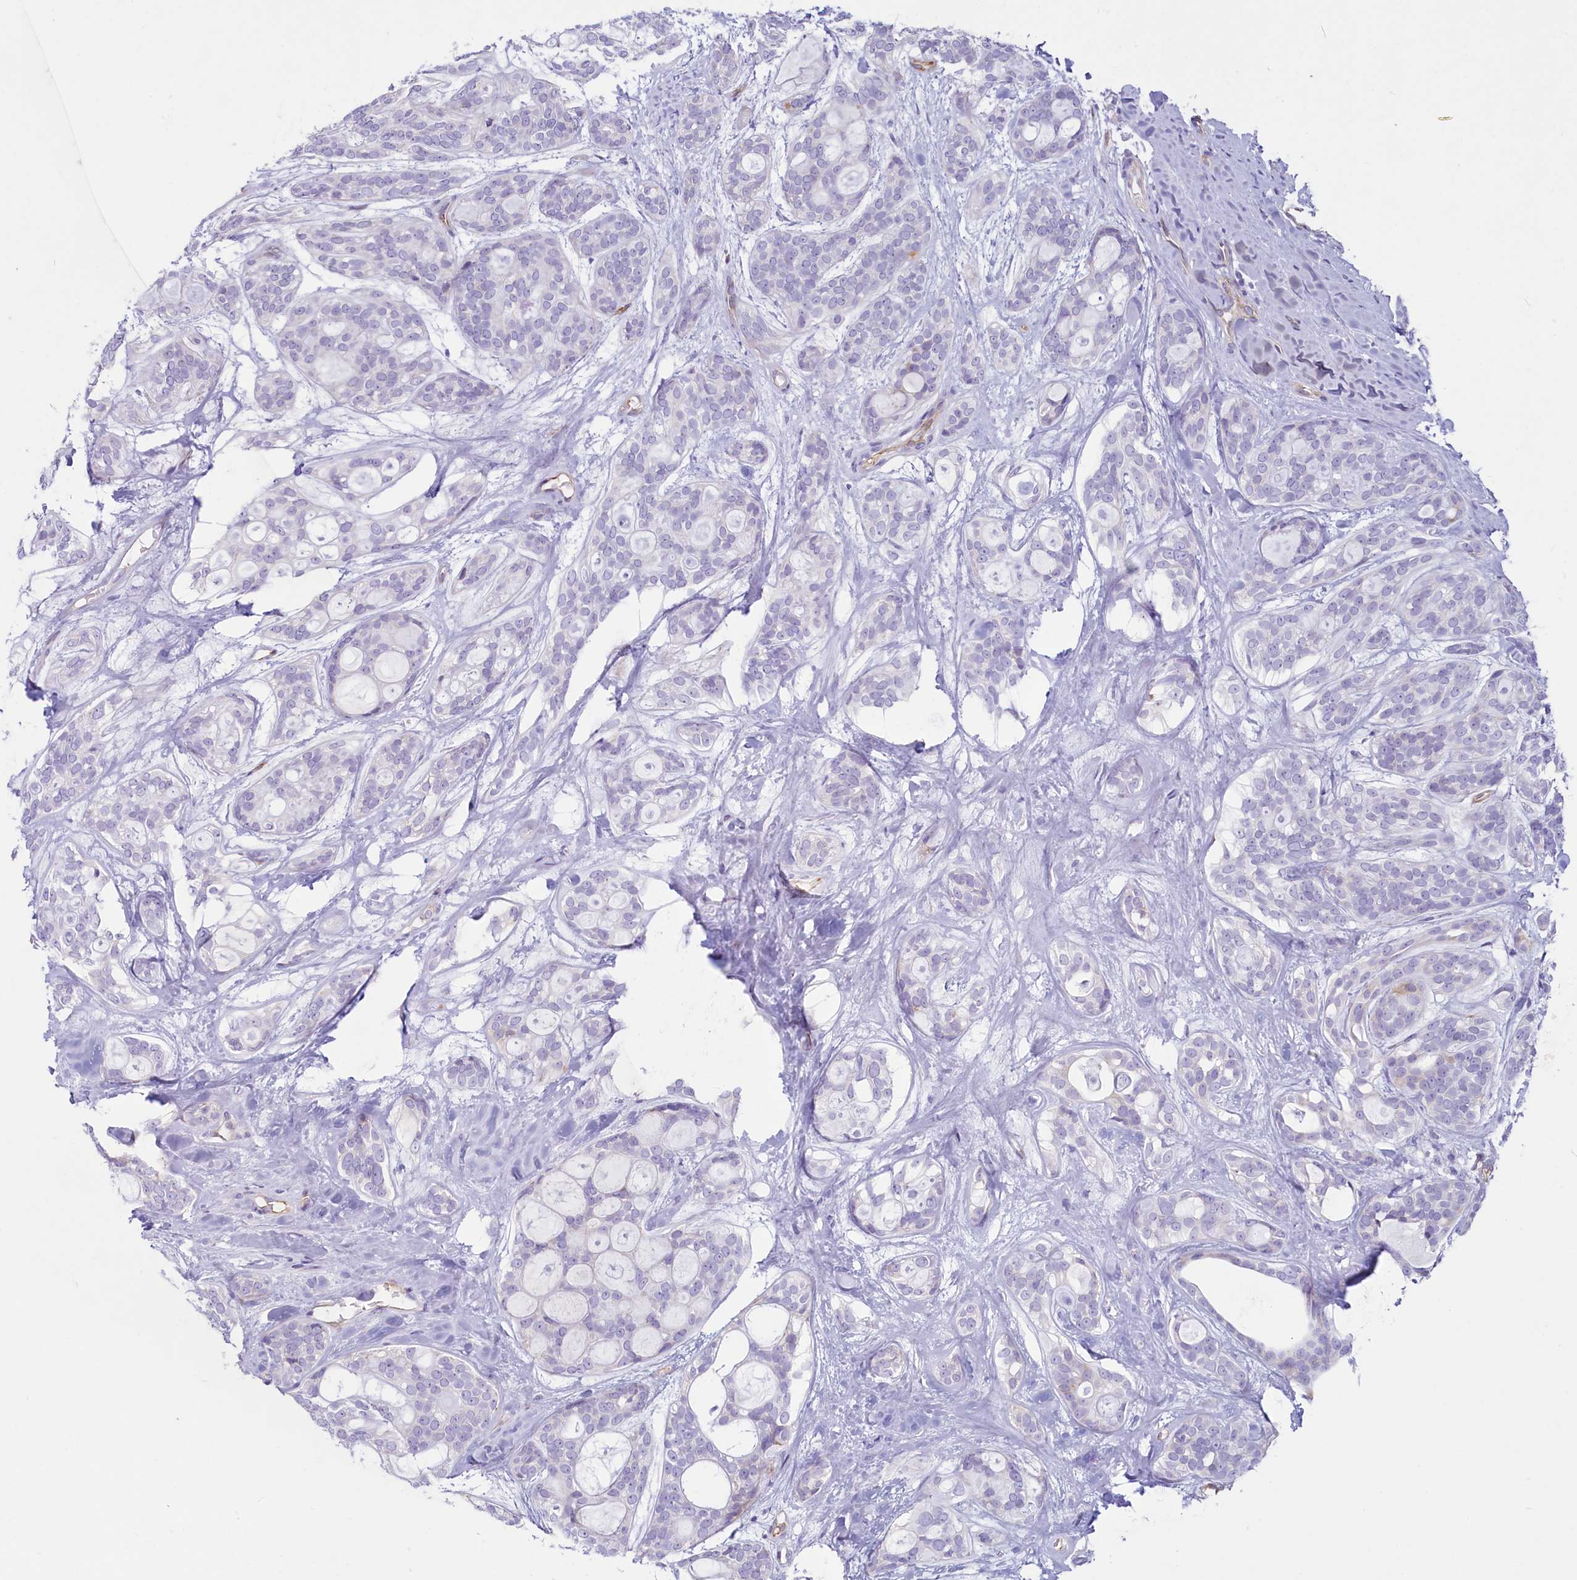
{"staining": {"intensity": "negative", "quantity": "none", "location": "none"}, "tissue": "head and neck cancer", "cell_type": "Tumor cells", "image_type": "cancer", "snomed": [{"axis": "morphology", "description": "Adenocarcinoma, NOS"}, {"axis": "topography", "description": "Head-Neck"}], "caption": "This is an immunohistochemistry (IHC) micrograph of human adenocarcinoma (head and neck). There is no positivity in tumor cells.", "gene": "LMOD3", "patient": {"sex": "male", "age": 66}}